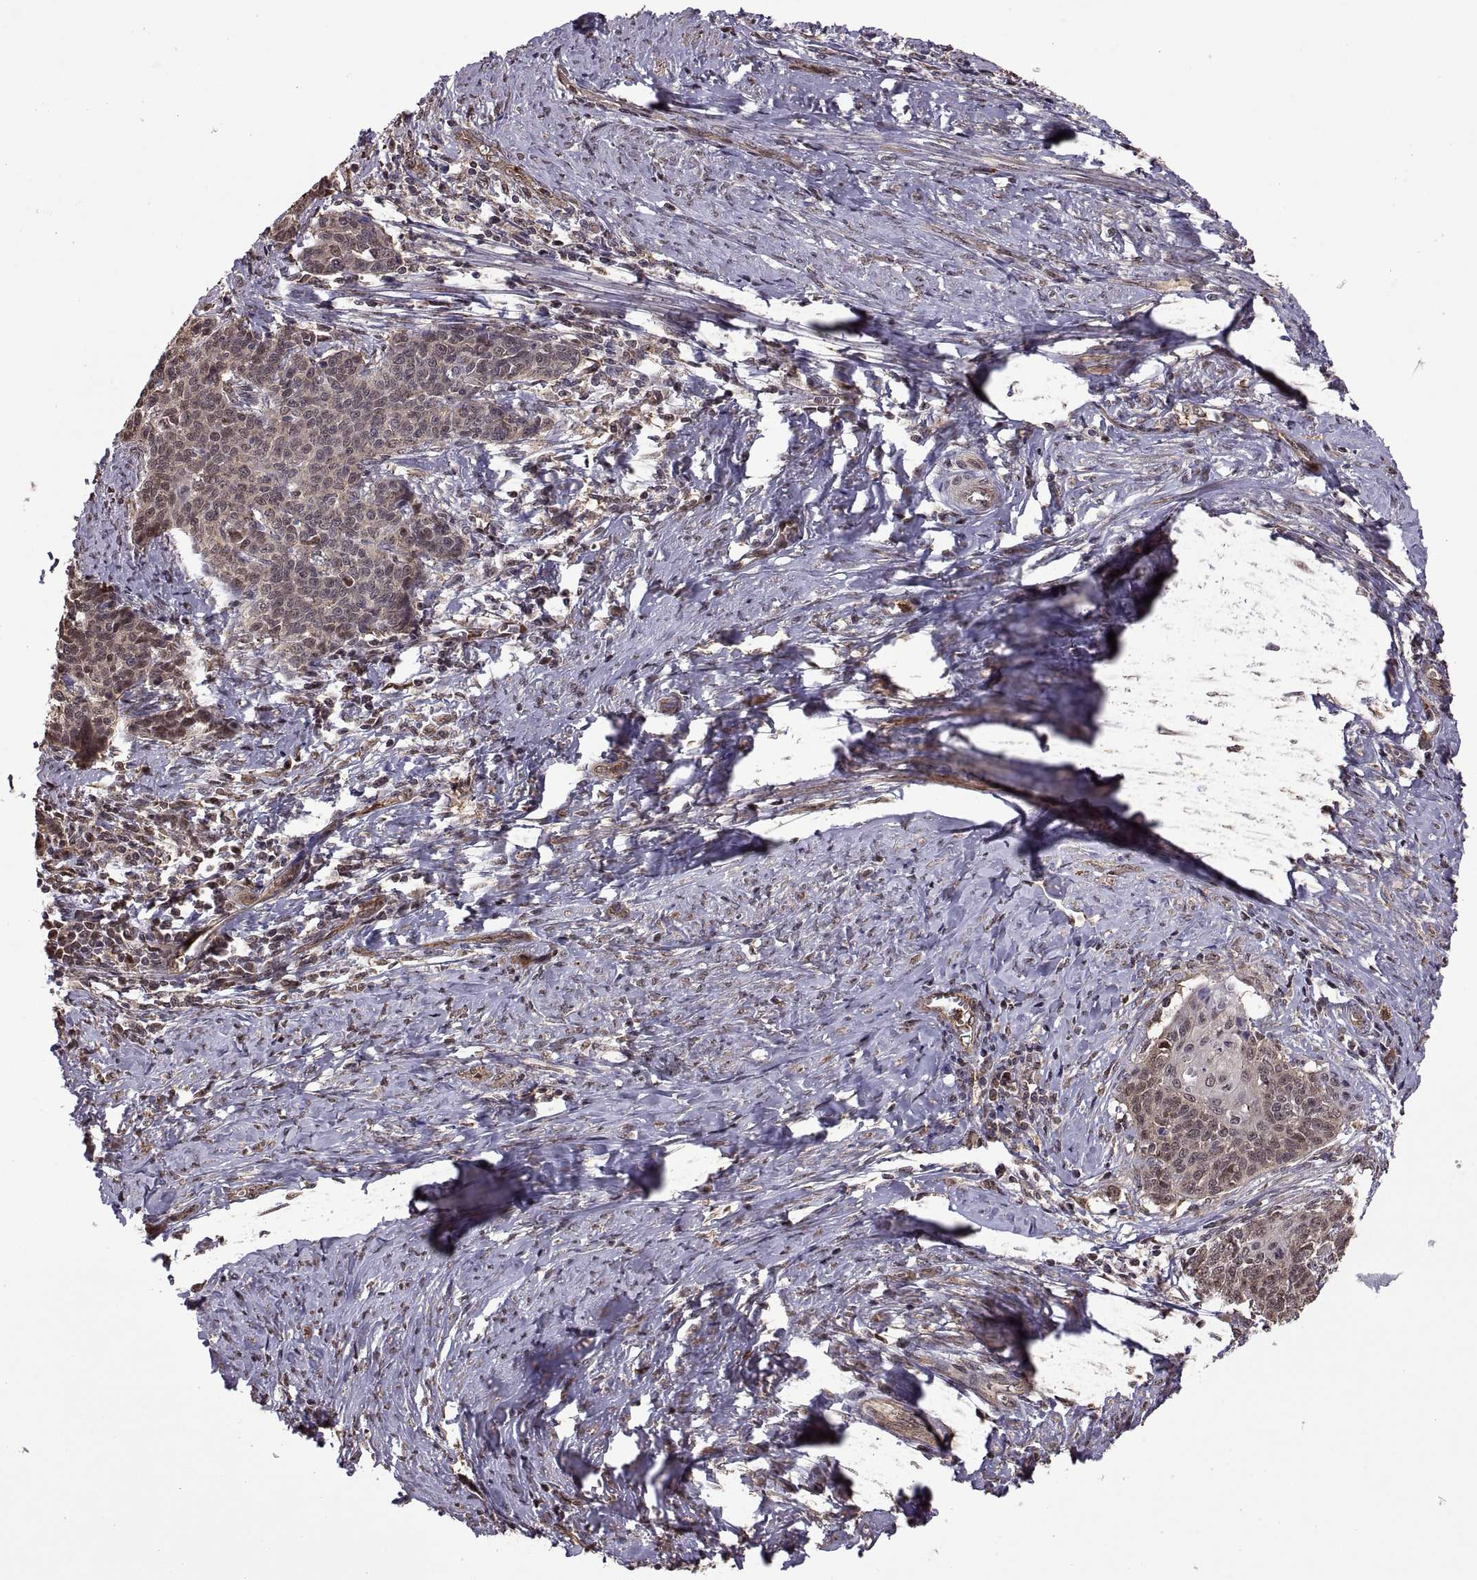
{"staining": {"intensity": "weak", "quantity": ">75%", "location": "cytoplasmic/membranous"}, "tissue": "cervical cancer", "cell_type": "Tumor cells", "image_type": "cancer", "snomed": [{"axis": "morphology", "description": "Squamous cell carcinoma, NOS"}, {"axis": "topography", "description": "Cervix"}], "caption": "Brown immunohistochemical staining in cervical cancer (squamous cell carcinoma) reveals weak cytoplasmic/membranous staining in approximately >75% of tumor cells. The protein of interest is stained brown, and the nuclei are stained in blue (DAB IHC with brightfield microscopy, high magnification).", "gene": "ARRB1", "patient": {"sex": "female", "age": 39}}